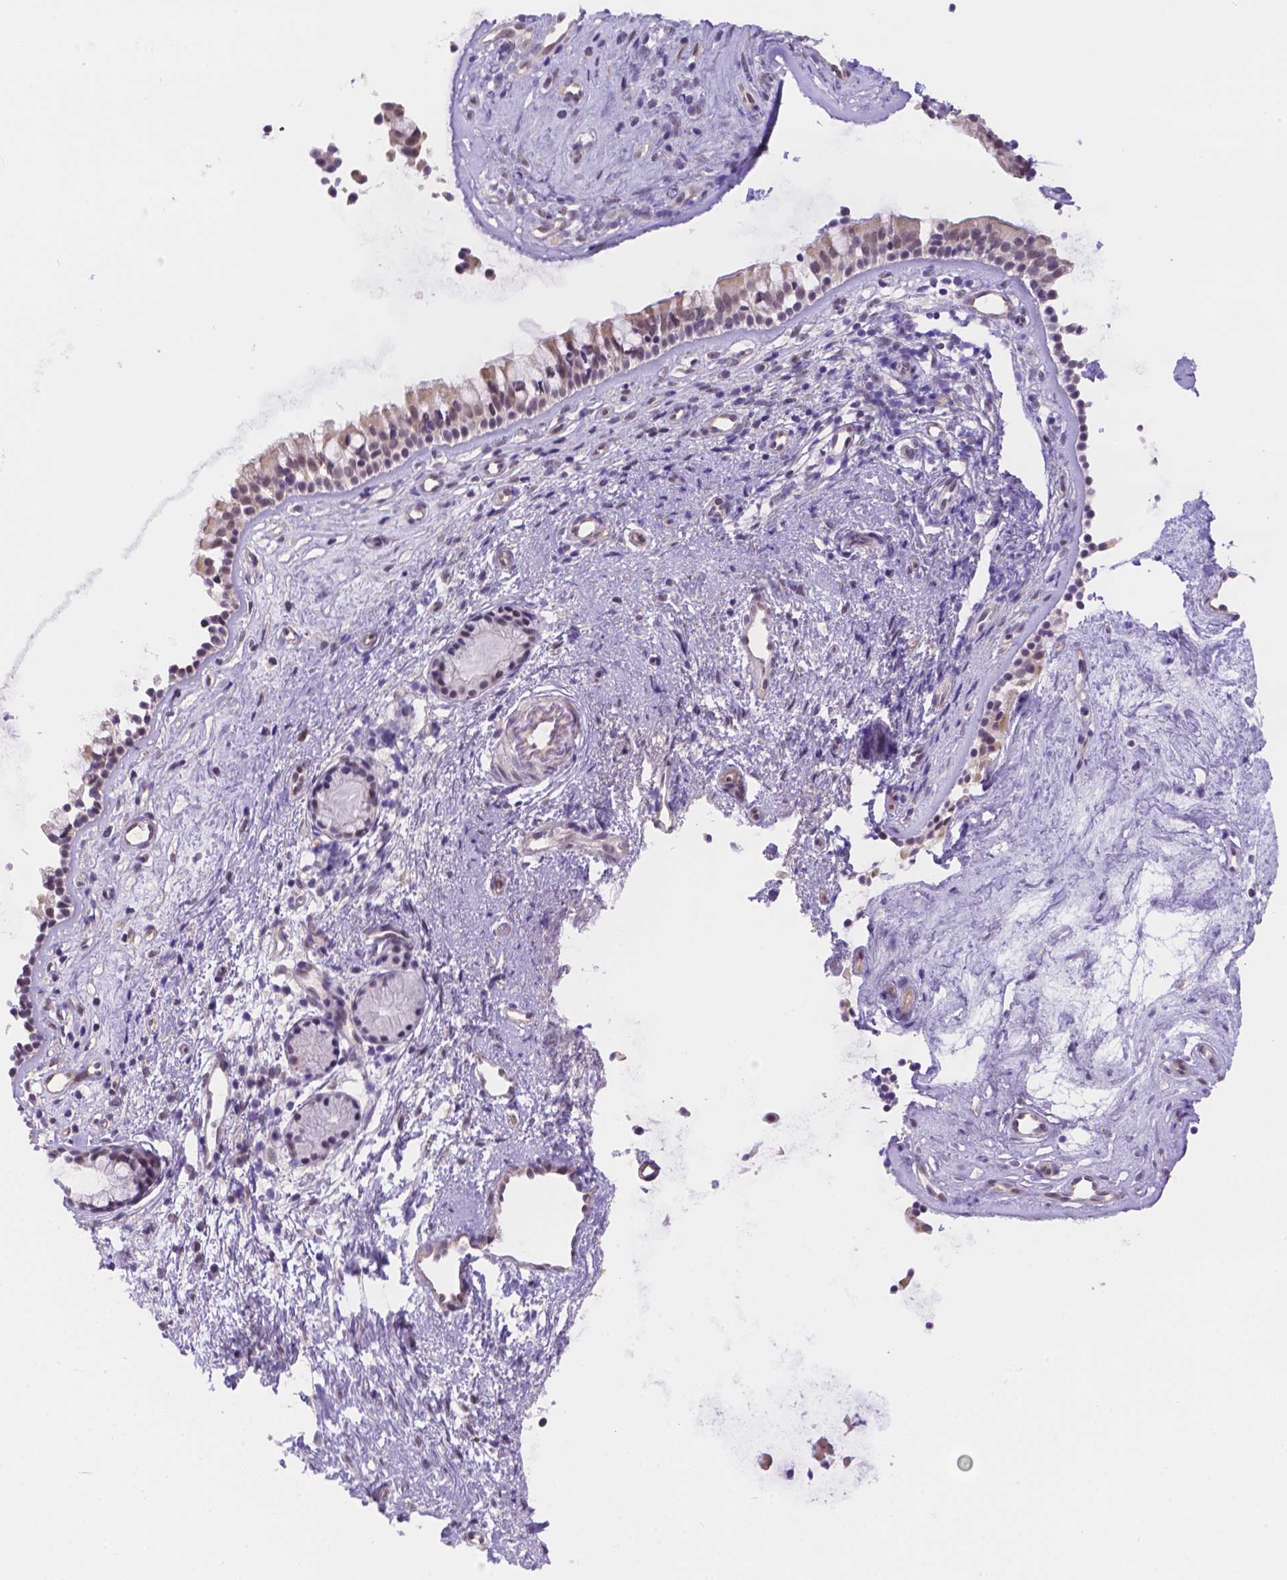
{"staining": {"intensity": "weak", "quantity": "25%-75%", "location": "cytoplasmic/membranous"}, "tissue": "nasopharynx", "cell_type": "Respiratory epithelial cells", "image_type": "normal", "snomed": [{"axis": "morphology", "description": "Normal tissue, NOS"}, {"axis": "topography", "description": "Nasopharynx"}], "caption": "Human nasopharynx stained with a brown dye exhibits weak cytoplasmic/membranous positive positivity in about 25%-75% of respiratory epithelial cells.", "gene": "NXPE2", "patient": {"sex": "female", "age": 52}}